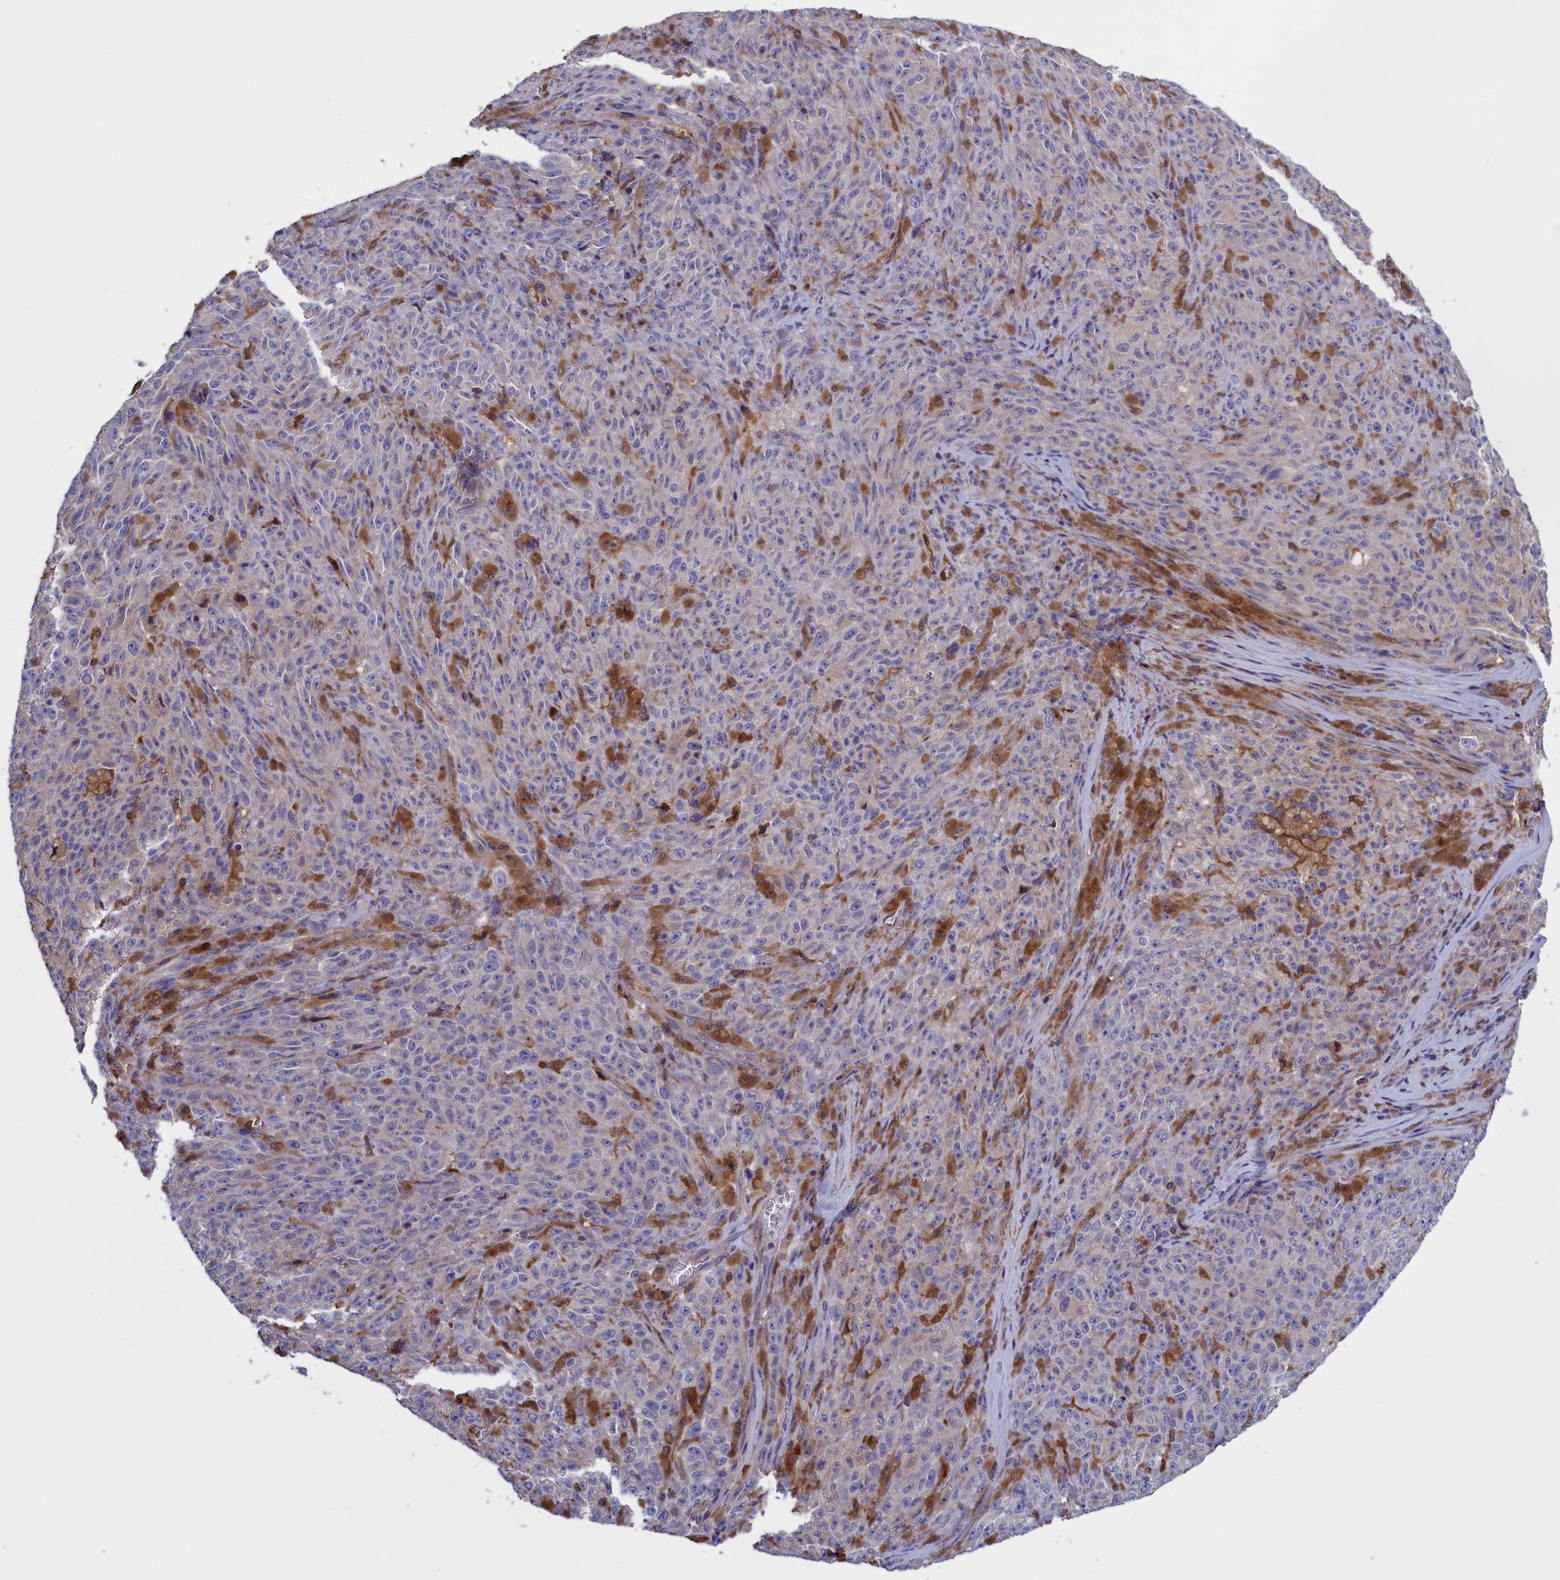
{"staining": {"intensity": "negative", "quantity": "none", "location": "none"}, "tissue": "melanoma", "cell_type": "Tumor cells", "image_type": "cancer", "snomed": [{"axis": "morphology", "description": "Malignant melanoma, NOS"}, {"axis": "topography", "description": "Skin"}], "caption": "Immunohistochemistry (IHC) of human melanoma reveals no positivity in tumor cells.", "gene": "ARHGAP18", "patient": {"sex": "female", "age": 82}}